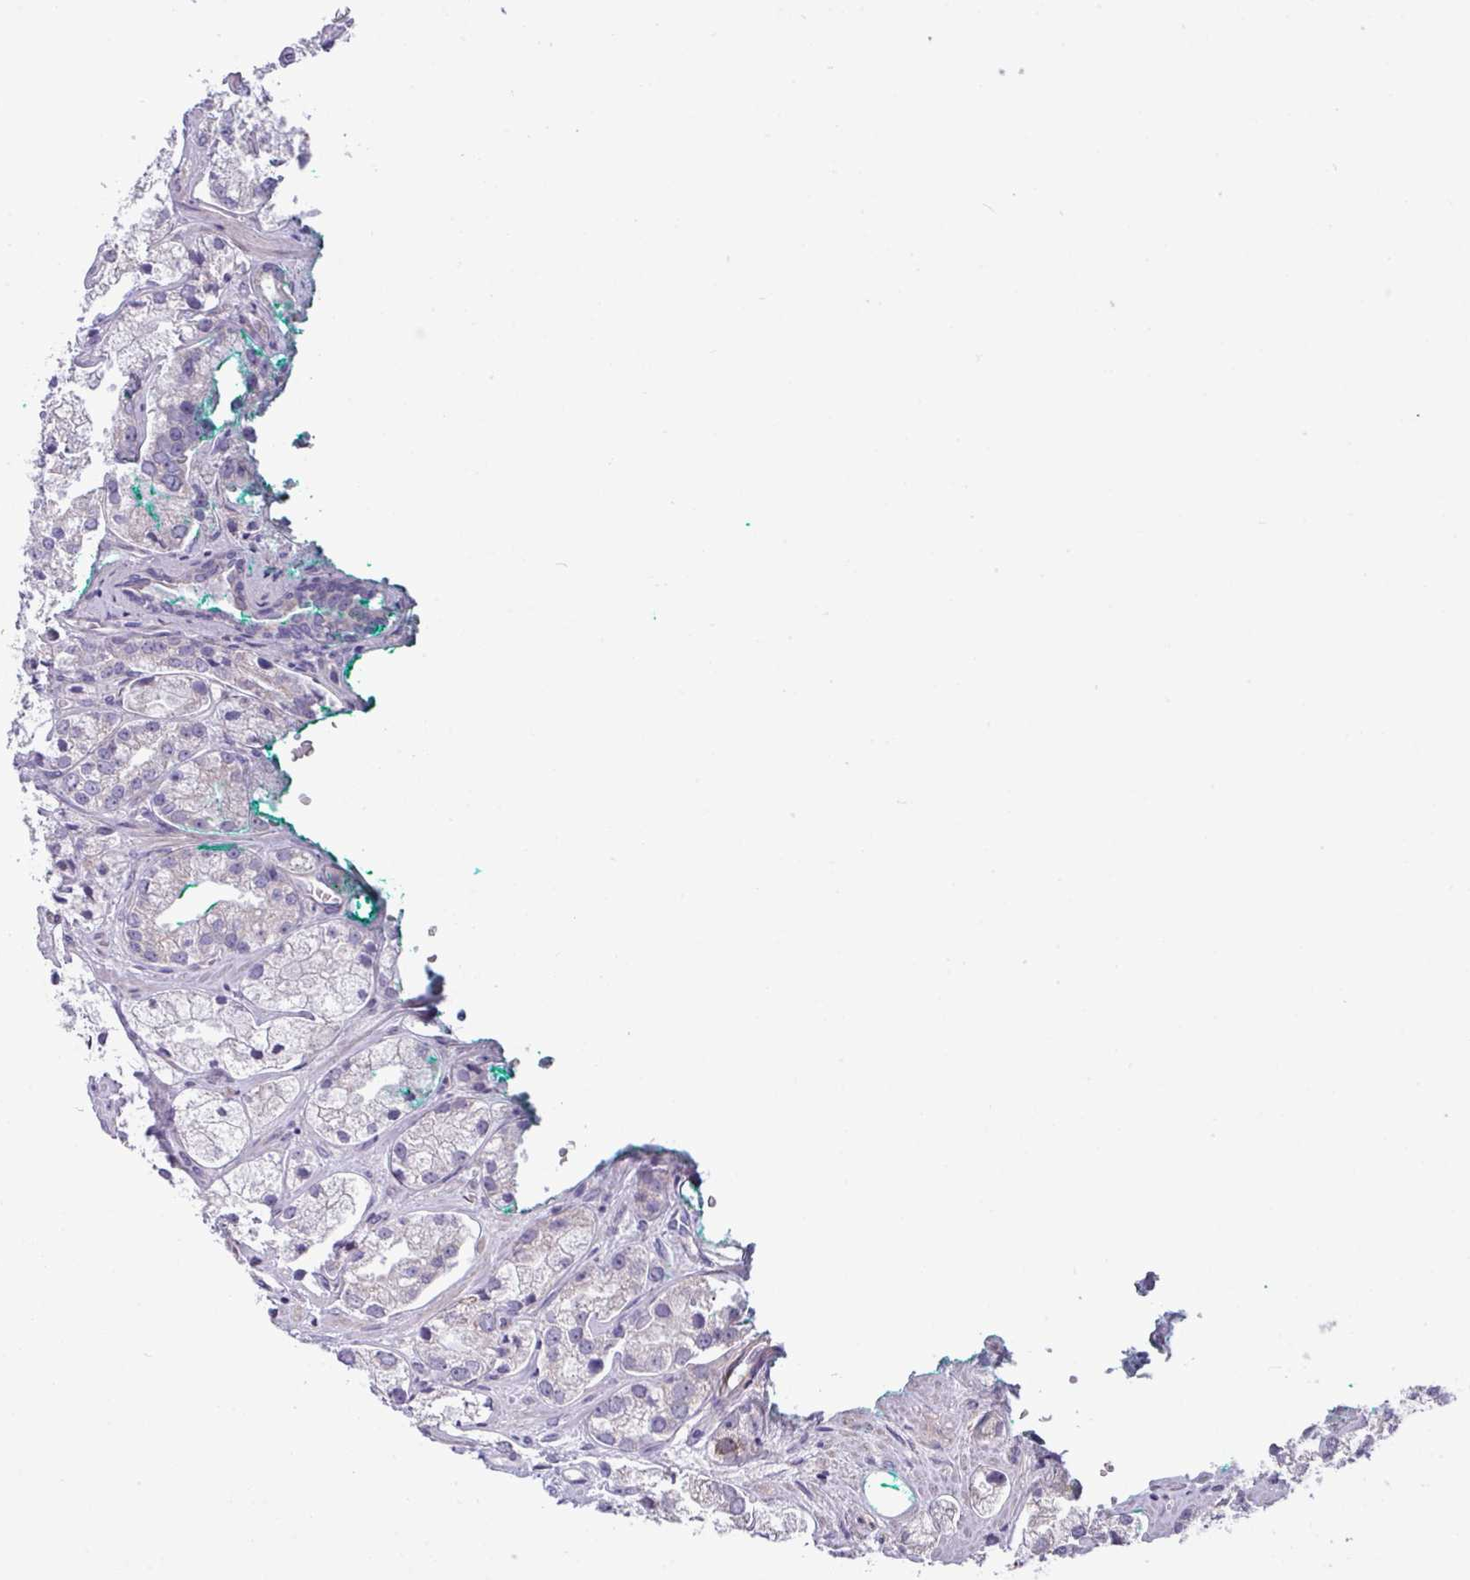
{"staining": {"intensity": "negative", "quantity": "none", "location": "none"}, "tissue": "prostate cancer", "cell_type": "Tumor cells", "image_type": "cancer", "snomed": [{"axis": "morphology", "description": "Adenocarcinoma, High grade"}, {"axis": "topography", "description": "Prostate"}], "caption": "This photomicrograph is of prostate cancer stained with IHC to label a protein in brown with the nuclei are counter-stained blue. There is no staining in tumor cells.", "gene": "IRGC", "patient": {"sex": "male", "age": 50}}